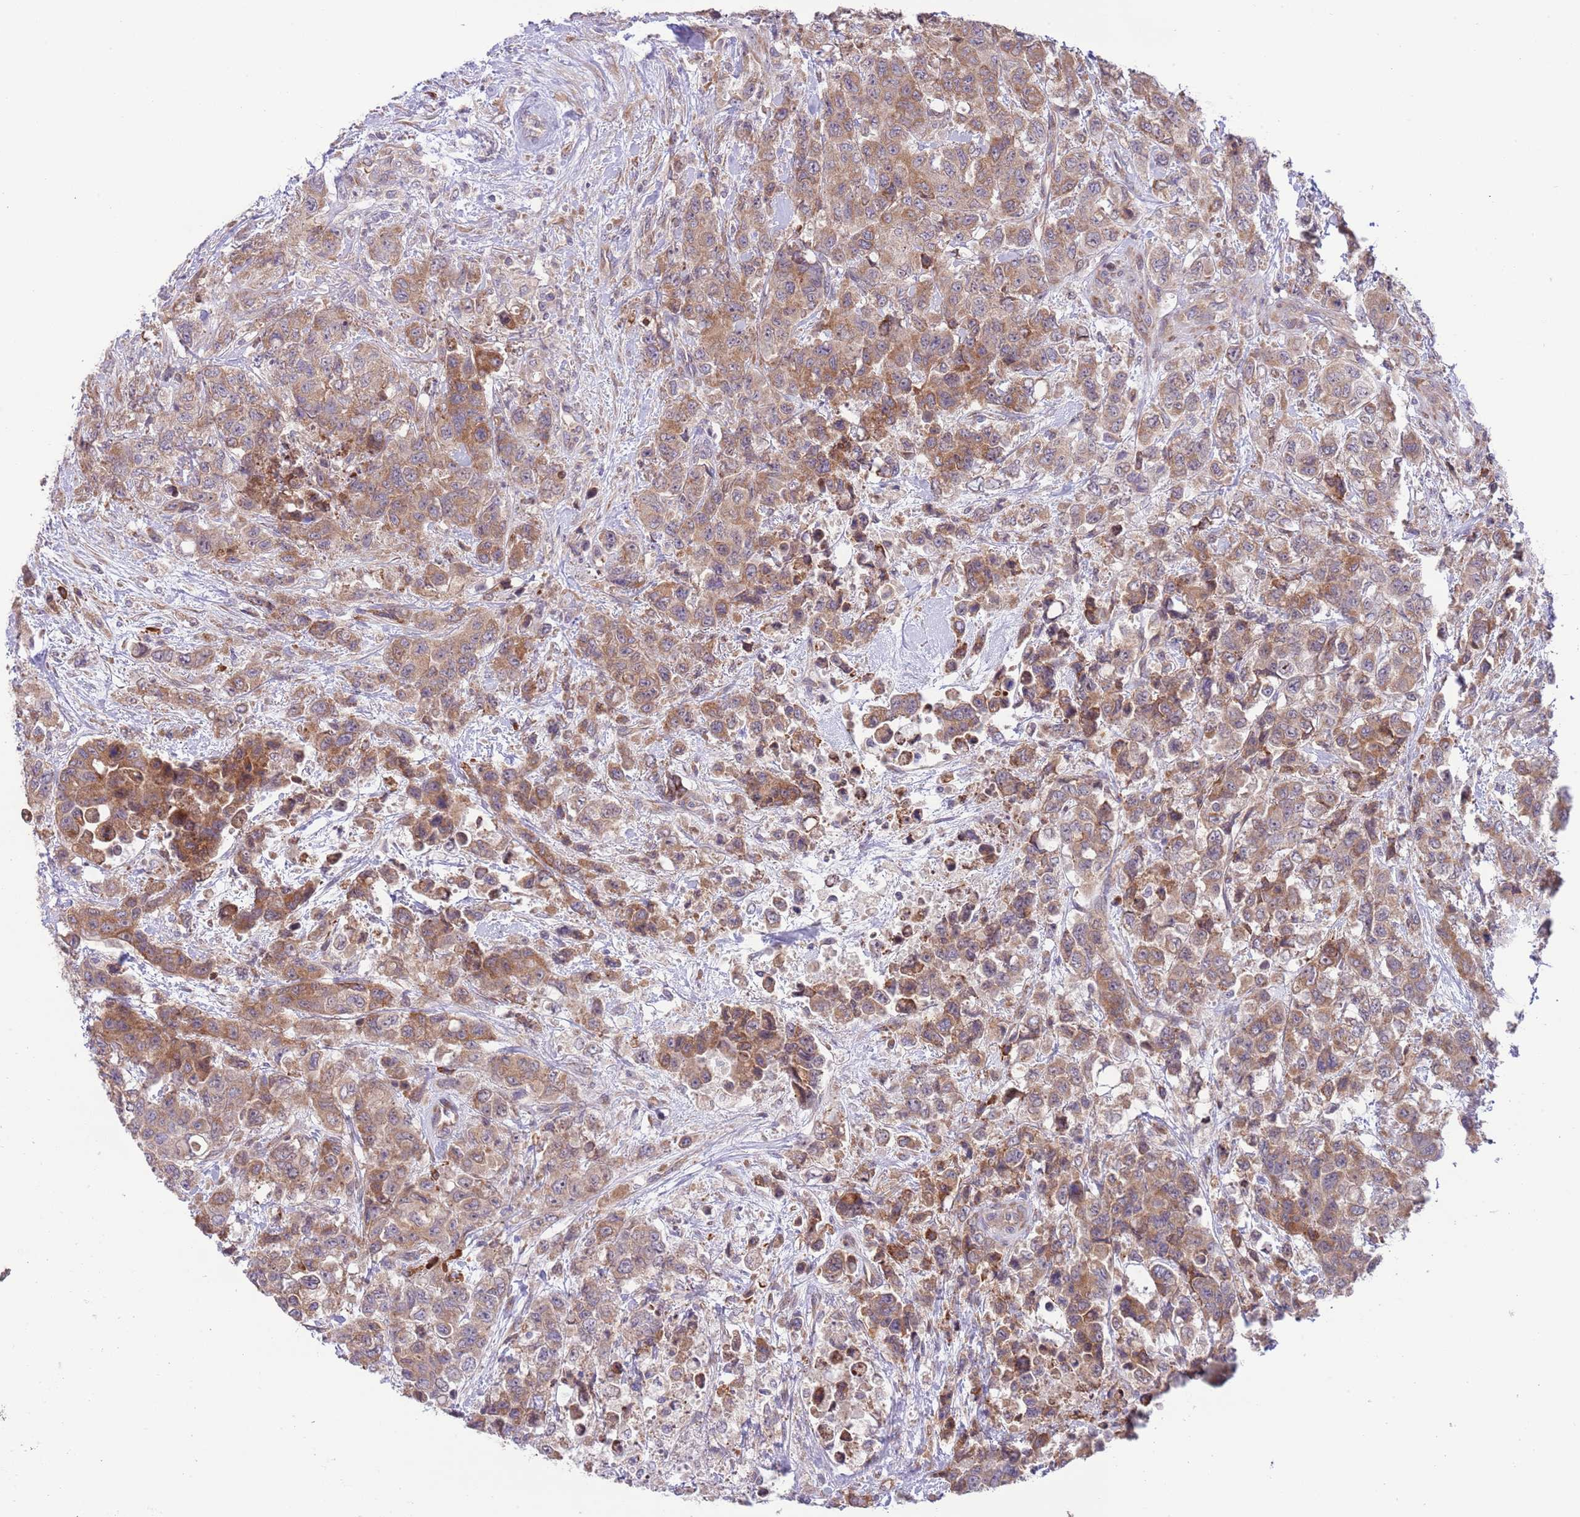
{"staining": {"intensity": "moderate", "quantity": ">75%", "location": "cytoplasmic/membranous"}, "tissue": "urothelial cancer", "cell_type": "Tumor cells", "image_type": "cancer", "snomed": [{"axis": "morphology", "description": "Urothelial carcinoma, High grade"}, {"axis": "topography", "description": "Urinary bladder"}], "caption": "Human urothelial carcinoma (high-grade) stained for a protein (brown) displays moderate cytoplasmic/membranous positive staining in about >75% of tumor cells.", "gene": "DAND5", "patient": {"sex": "female", "age": 78}}